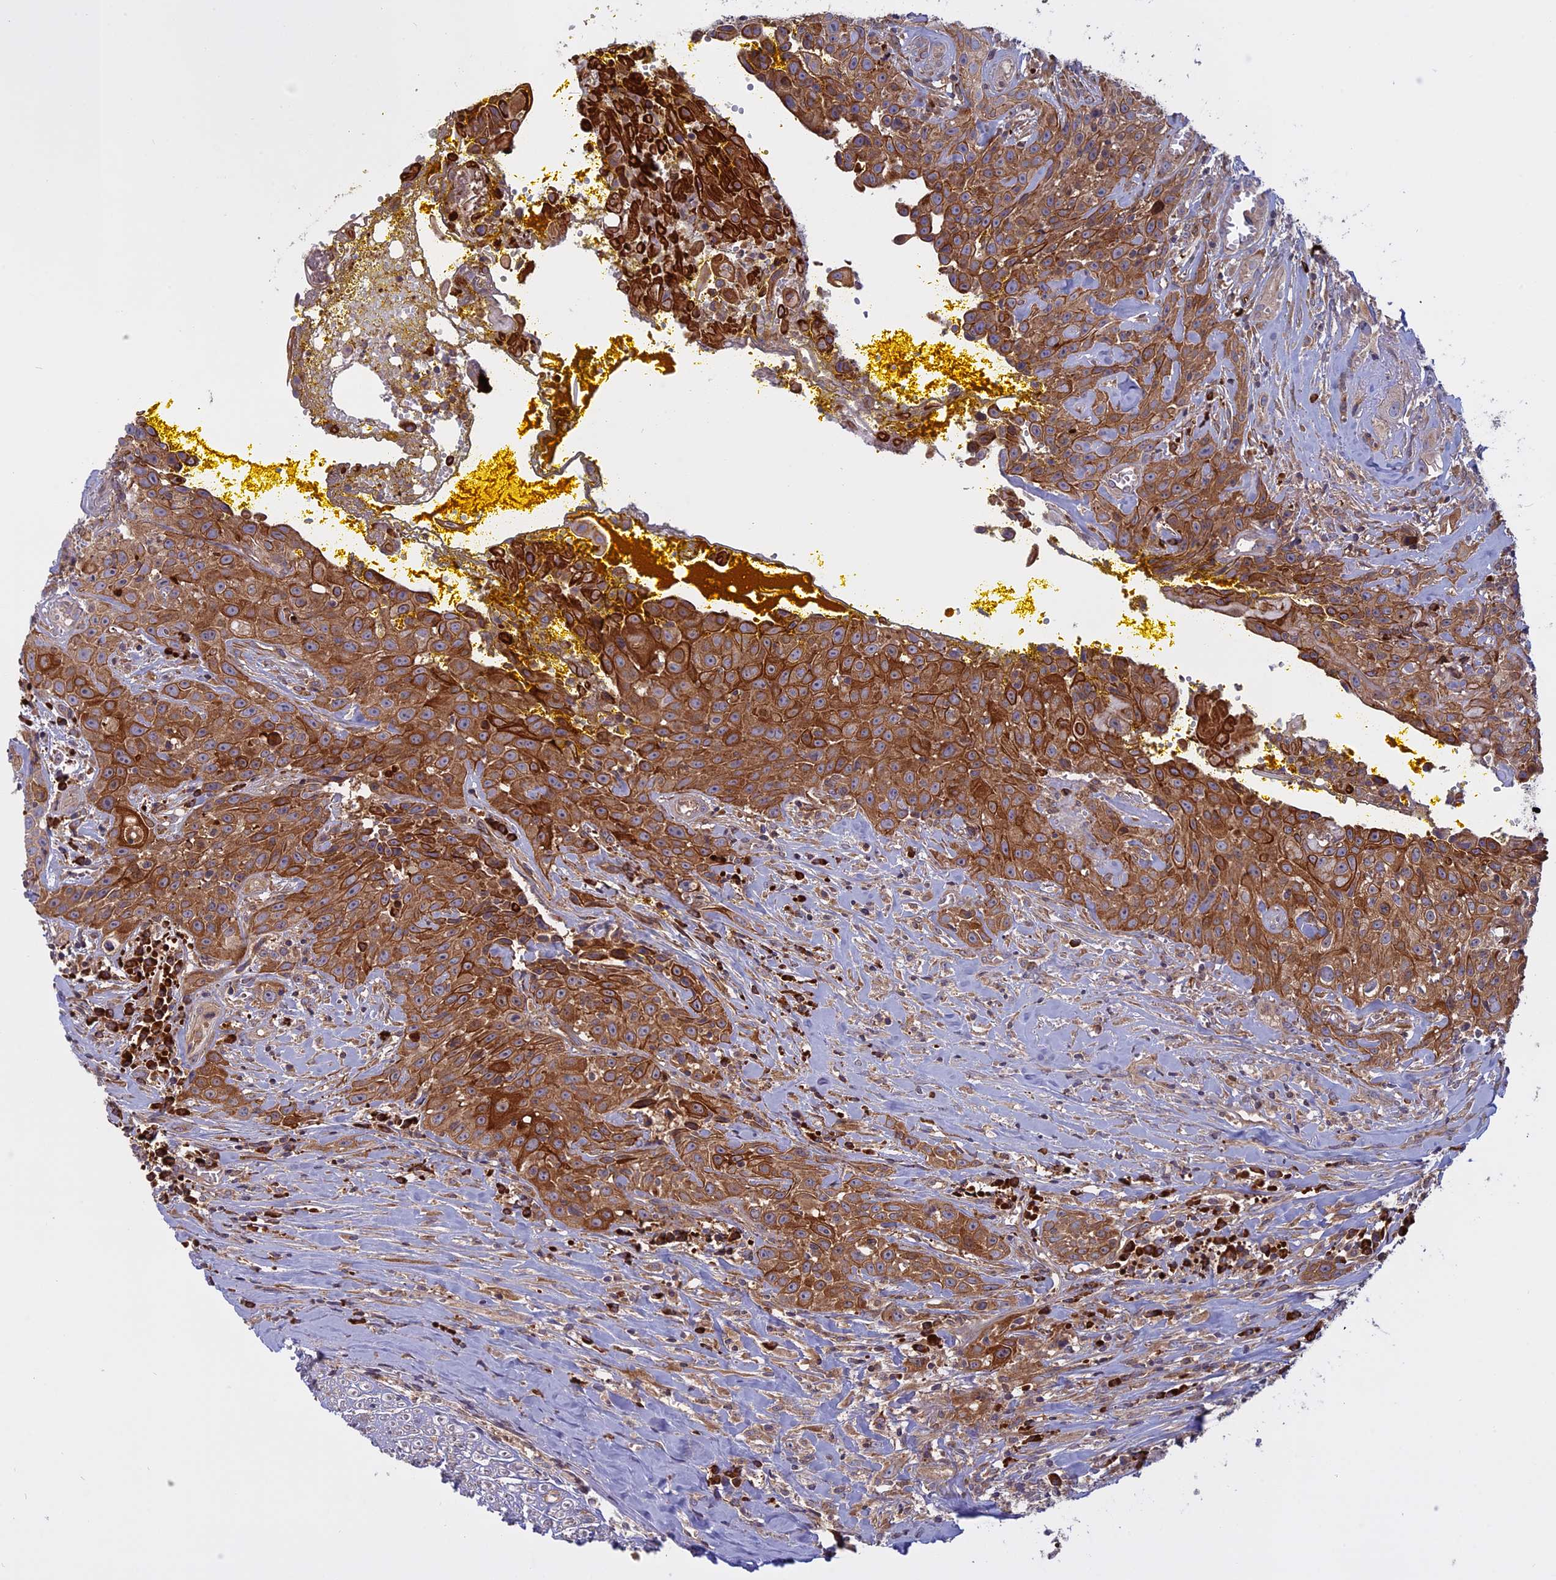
{"staining": {"intensity": "moderate", "quantity": ">75%", "location": "cytoplasmic/membranous"}, "tissue": "head and neck cancer", "cell_type": "Tumor cells", "image_type": "cancer", "snomed": [{"axis": "morphology", "description": "Squamous cell carcinoma, NOS"}, {"axis": "topography", "description": "Oral tissue"}, {"axis": "topography", "description": "Head-Neck"}], "caption": "High-magnification brightfield microscopy of head and neck squamous cell carcinoma stained with DAB (3,3'-diaminobenzidine) (brown) and counterstained with hematoxylin (blue). tumor cells exhibit moderate cytoplasmic/membranous positivity is appreciated in approximately>75% of cells.", "gene": "TMEM208", "patient": {"sex": "female", "age": 82}}